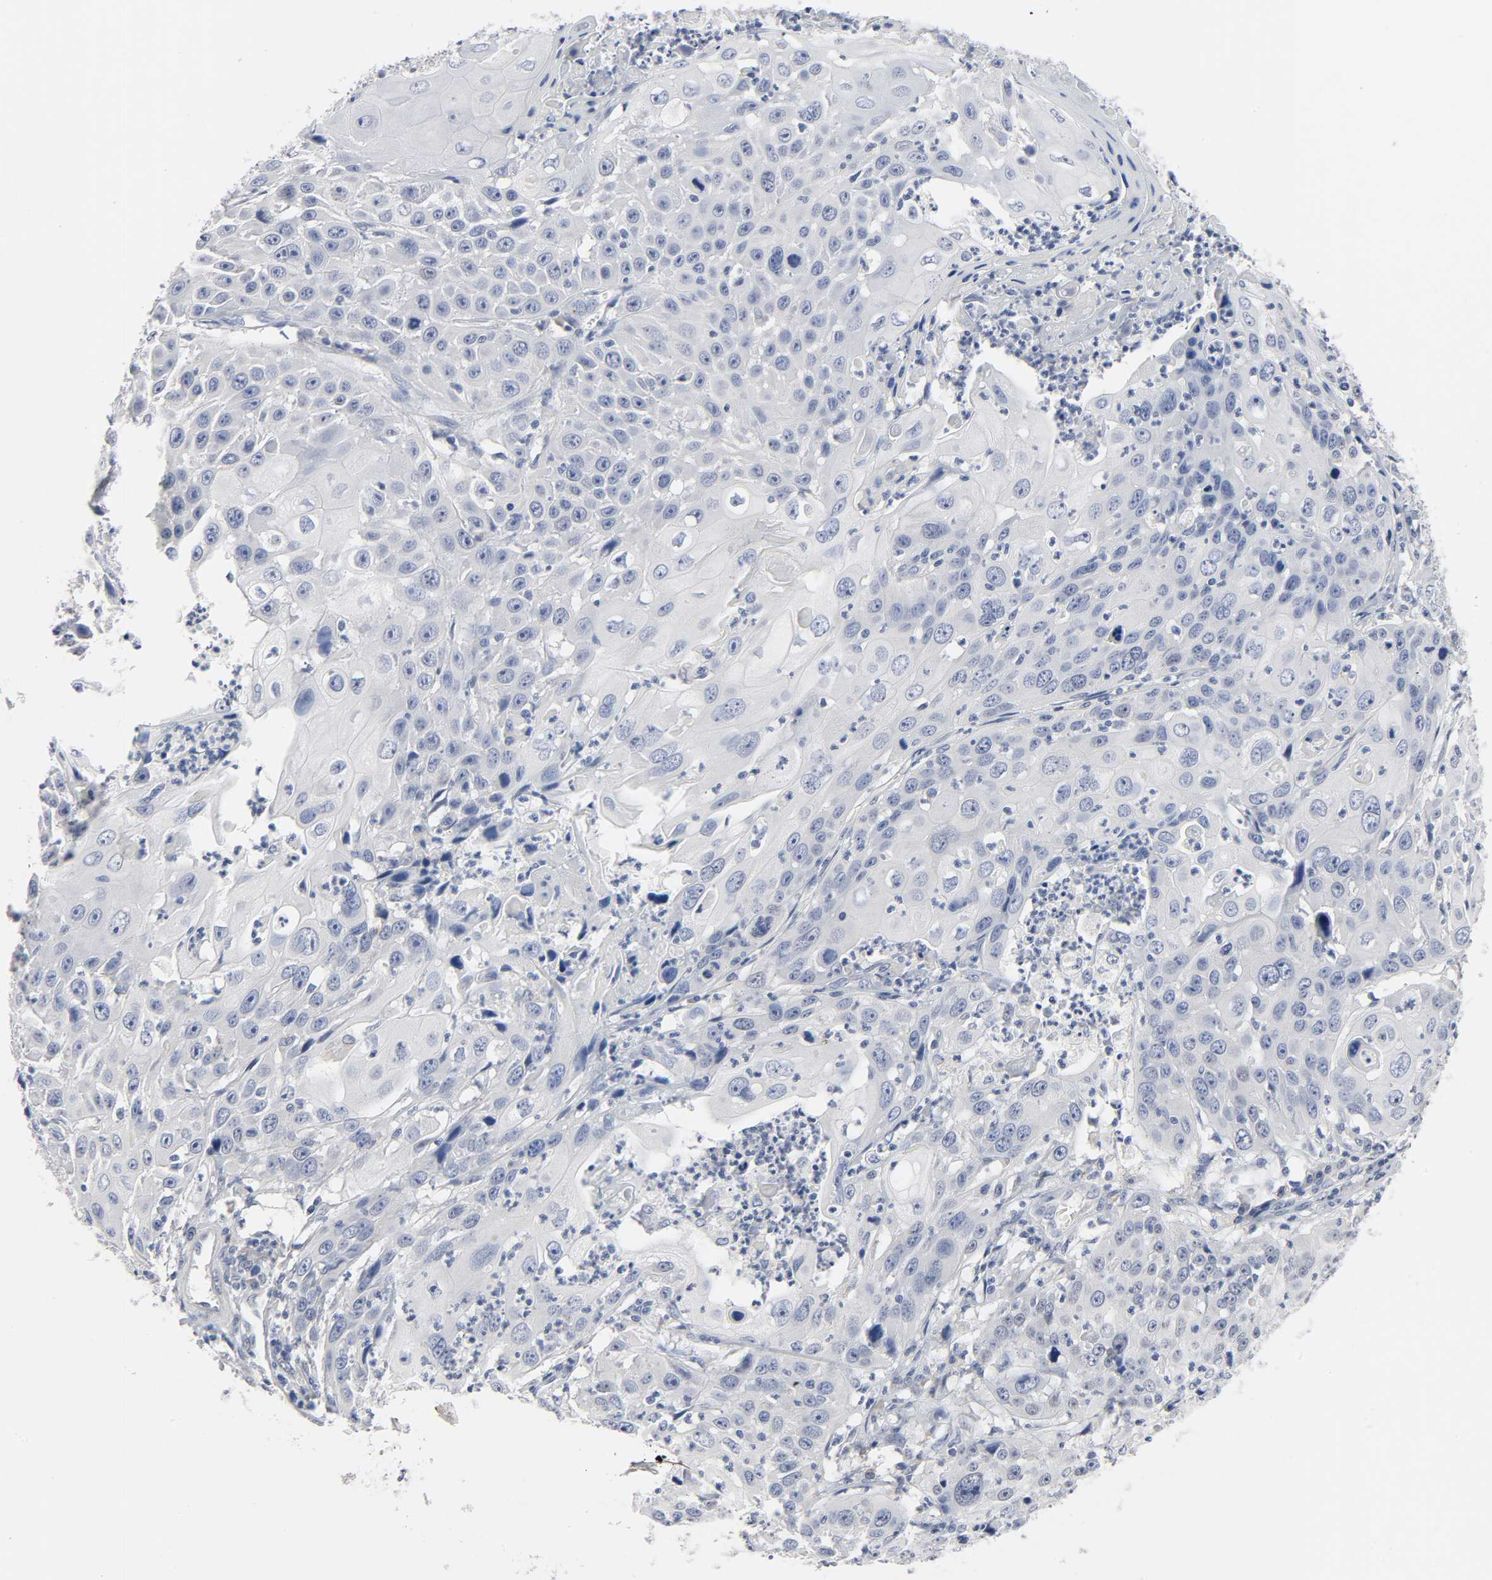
{"staining": {"intensity": "negative", "quantity": "none", "location": "none"}, "tissue": "cervical cancer", "cell_type": "Tumor cells", "image_type": "cancer", "snomed": [{"axis": "morphology", "description": "Squamous cell carcinoma, NOS"}, {"axis": "topography", "description": "Cervix"}], "caption": "Immunohistochemistry photomicrograph of human squamous cell carcinoma (cervical) stained for a protein (brown), which demonstrates no staining in tumor cells.", "gene": "SALL2", "patient": {"sex": "female", "age": 39}}